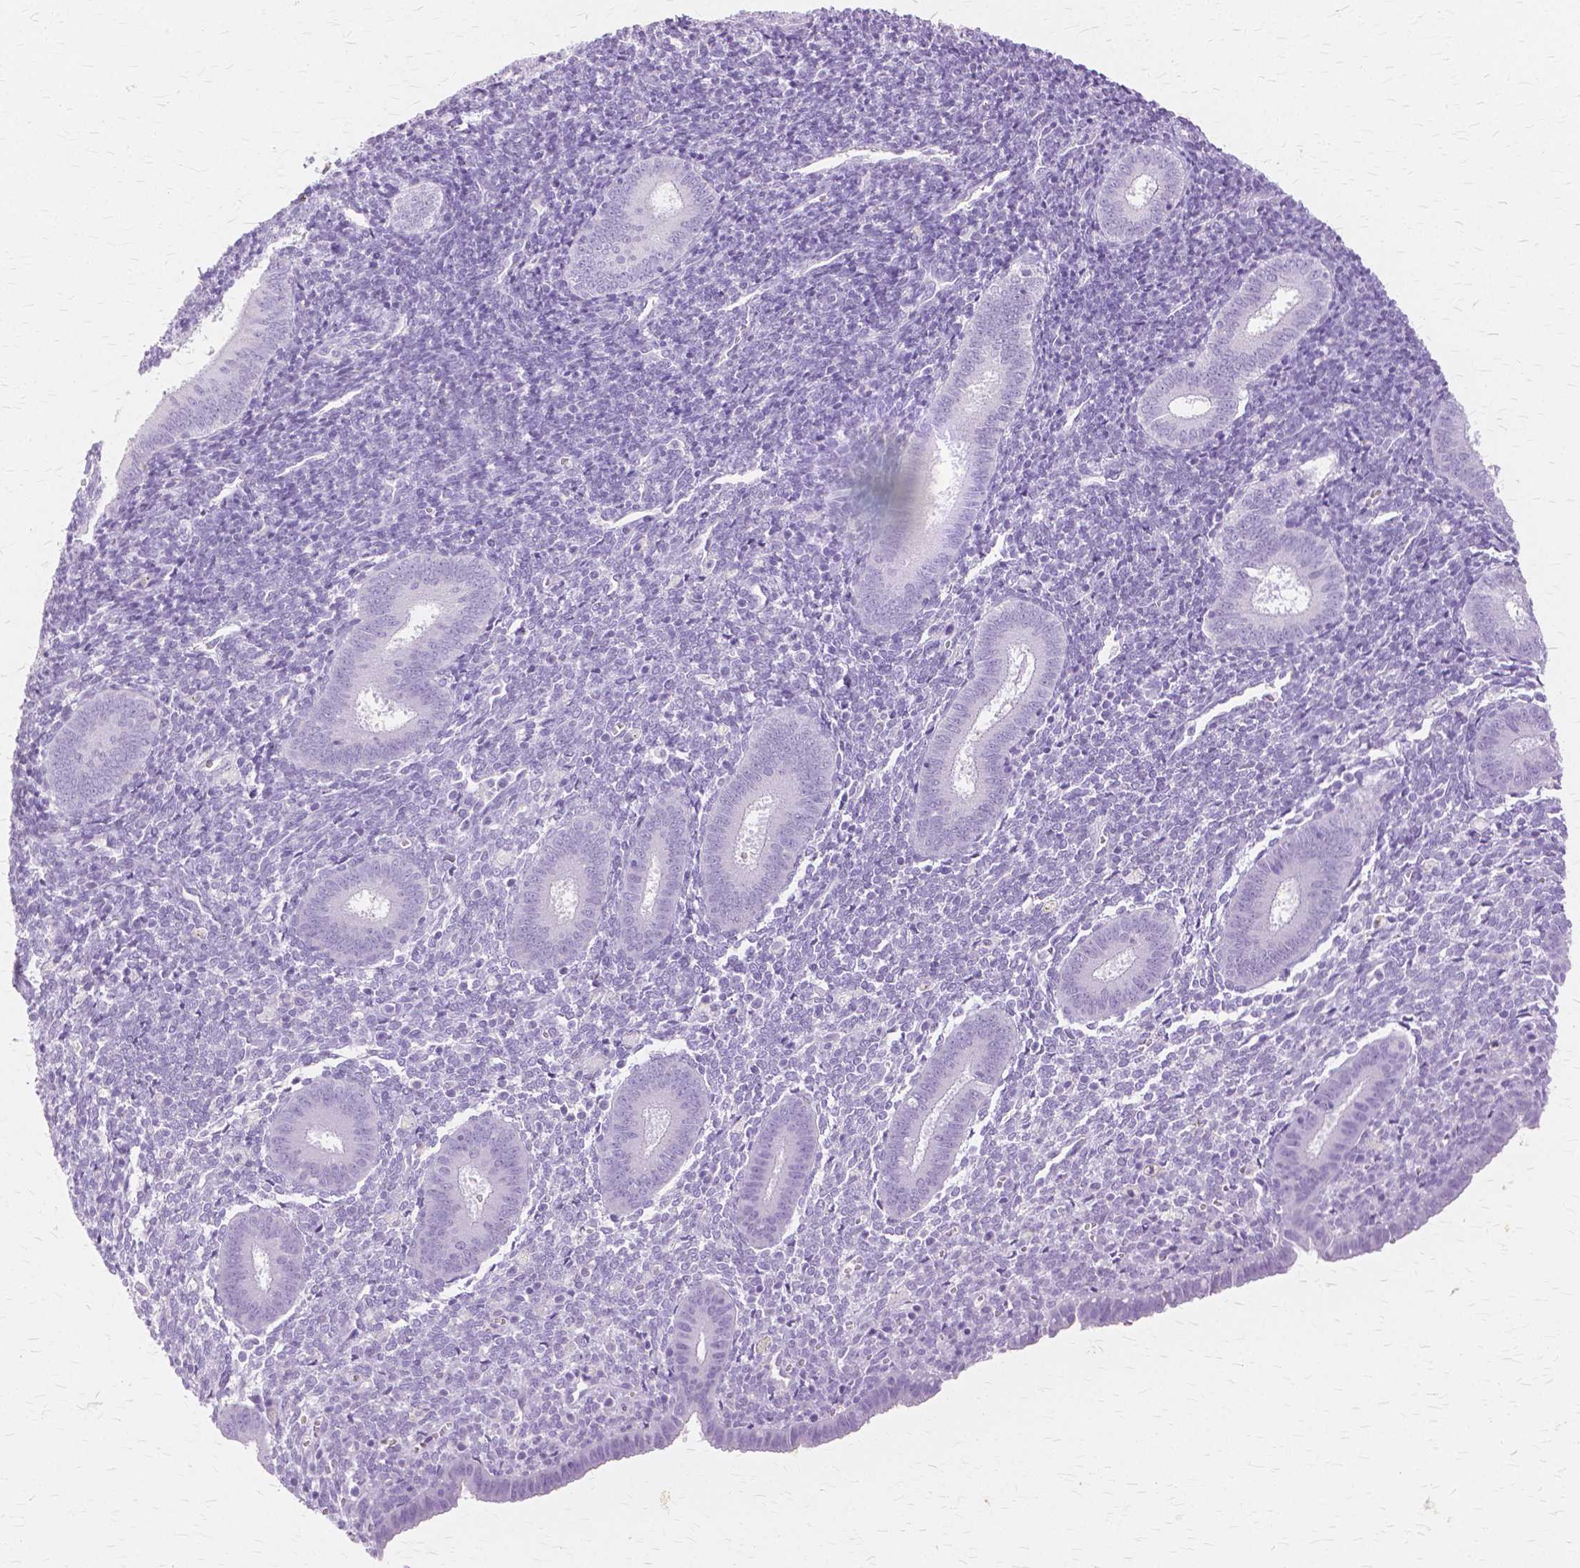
{"staining": {"intensity": "negative", "quantity": "none", "location": "none"}, "tissue": "endometrium", "cell_type": "Cells in endometrial stroma", "image_type": "normal", "snomed": [{"axis": "morphology", "description": "Normal tissue, NOS"}, {"axis": "topography", "description": "Endometrium"}], "caption": "The photomicrograph exhibits no staining of cells in endometrial stroma in unremarkable endometrium. Nuclei are stained in blue.", "gene": "TGM1", "patient": {"sex": "female", "age": 25}}